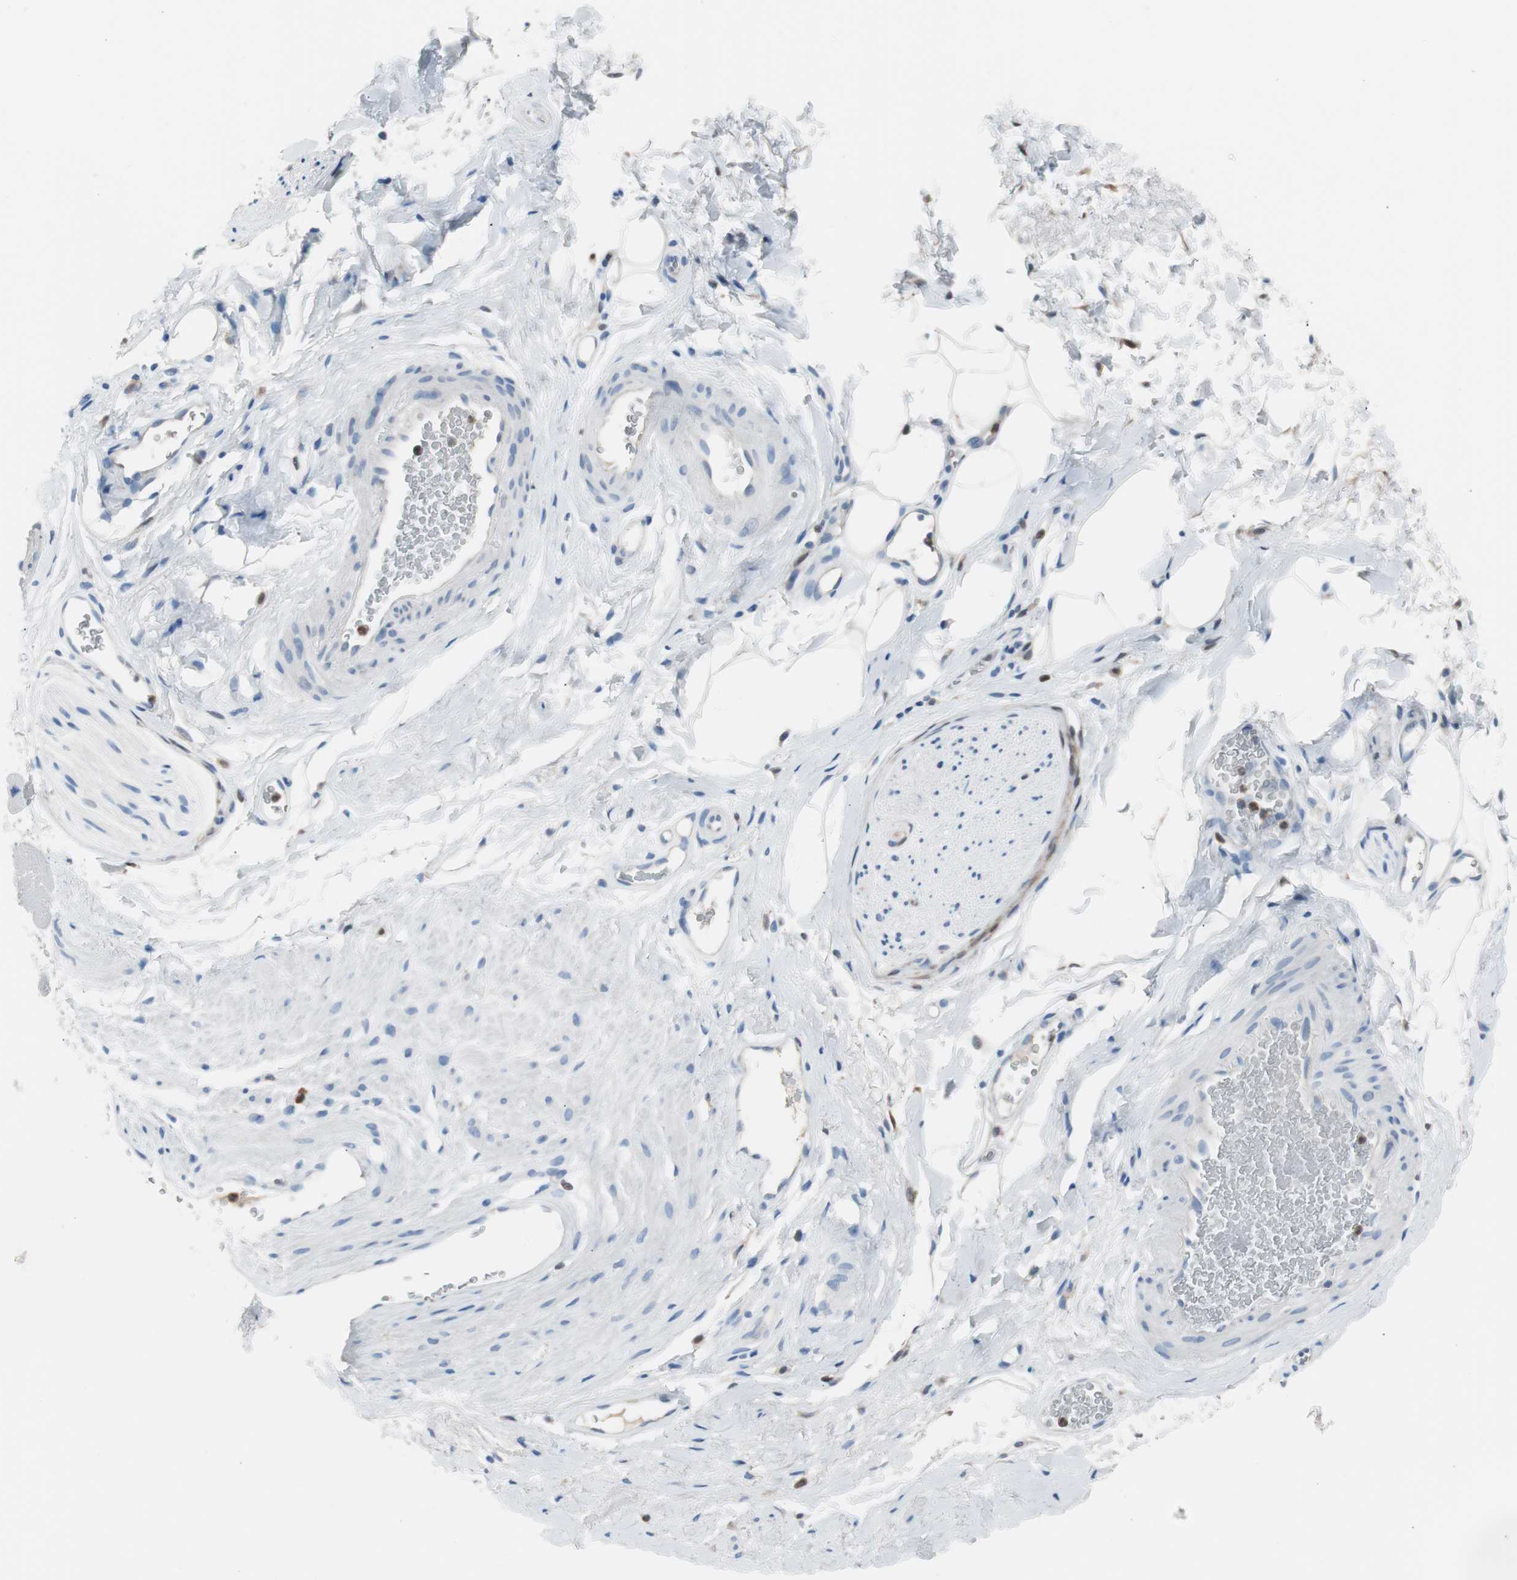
{"staining": {"intensity": "negative", "quantity": "none", "location": "none"}, "tissue": "adipose tissue", "cell_type": "Adipocytes", "image_type": "normal", "snomed": [{"axis": "morphology", "description": "Normal tissue, NOS"}, {"axis": "topography", "description": "Soft tissue"}, {"axis": "topography", "description": "Peripheral nerve tissue"}], "caption": "Human adipose tissue stained for a protein using IHC demonstrates no expression in adipocytes.", "gene": "IL18", "patient": {"sex": "female", "age": 71}}